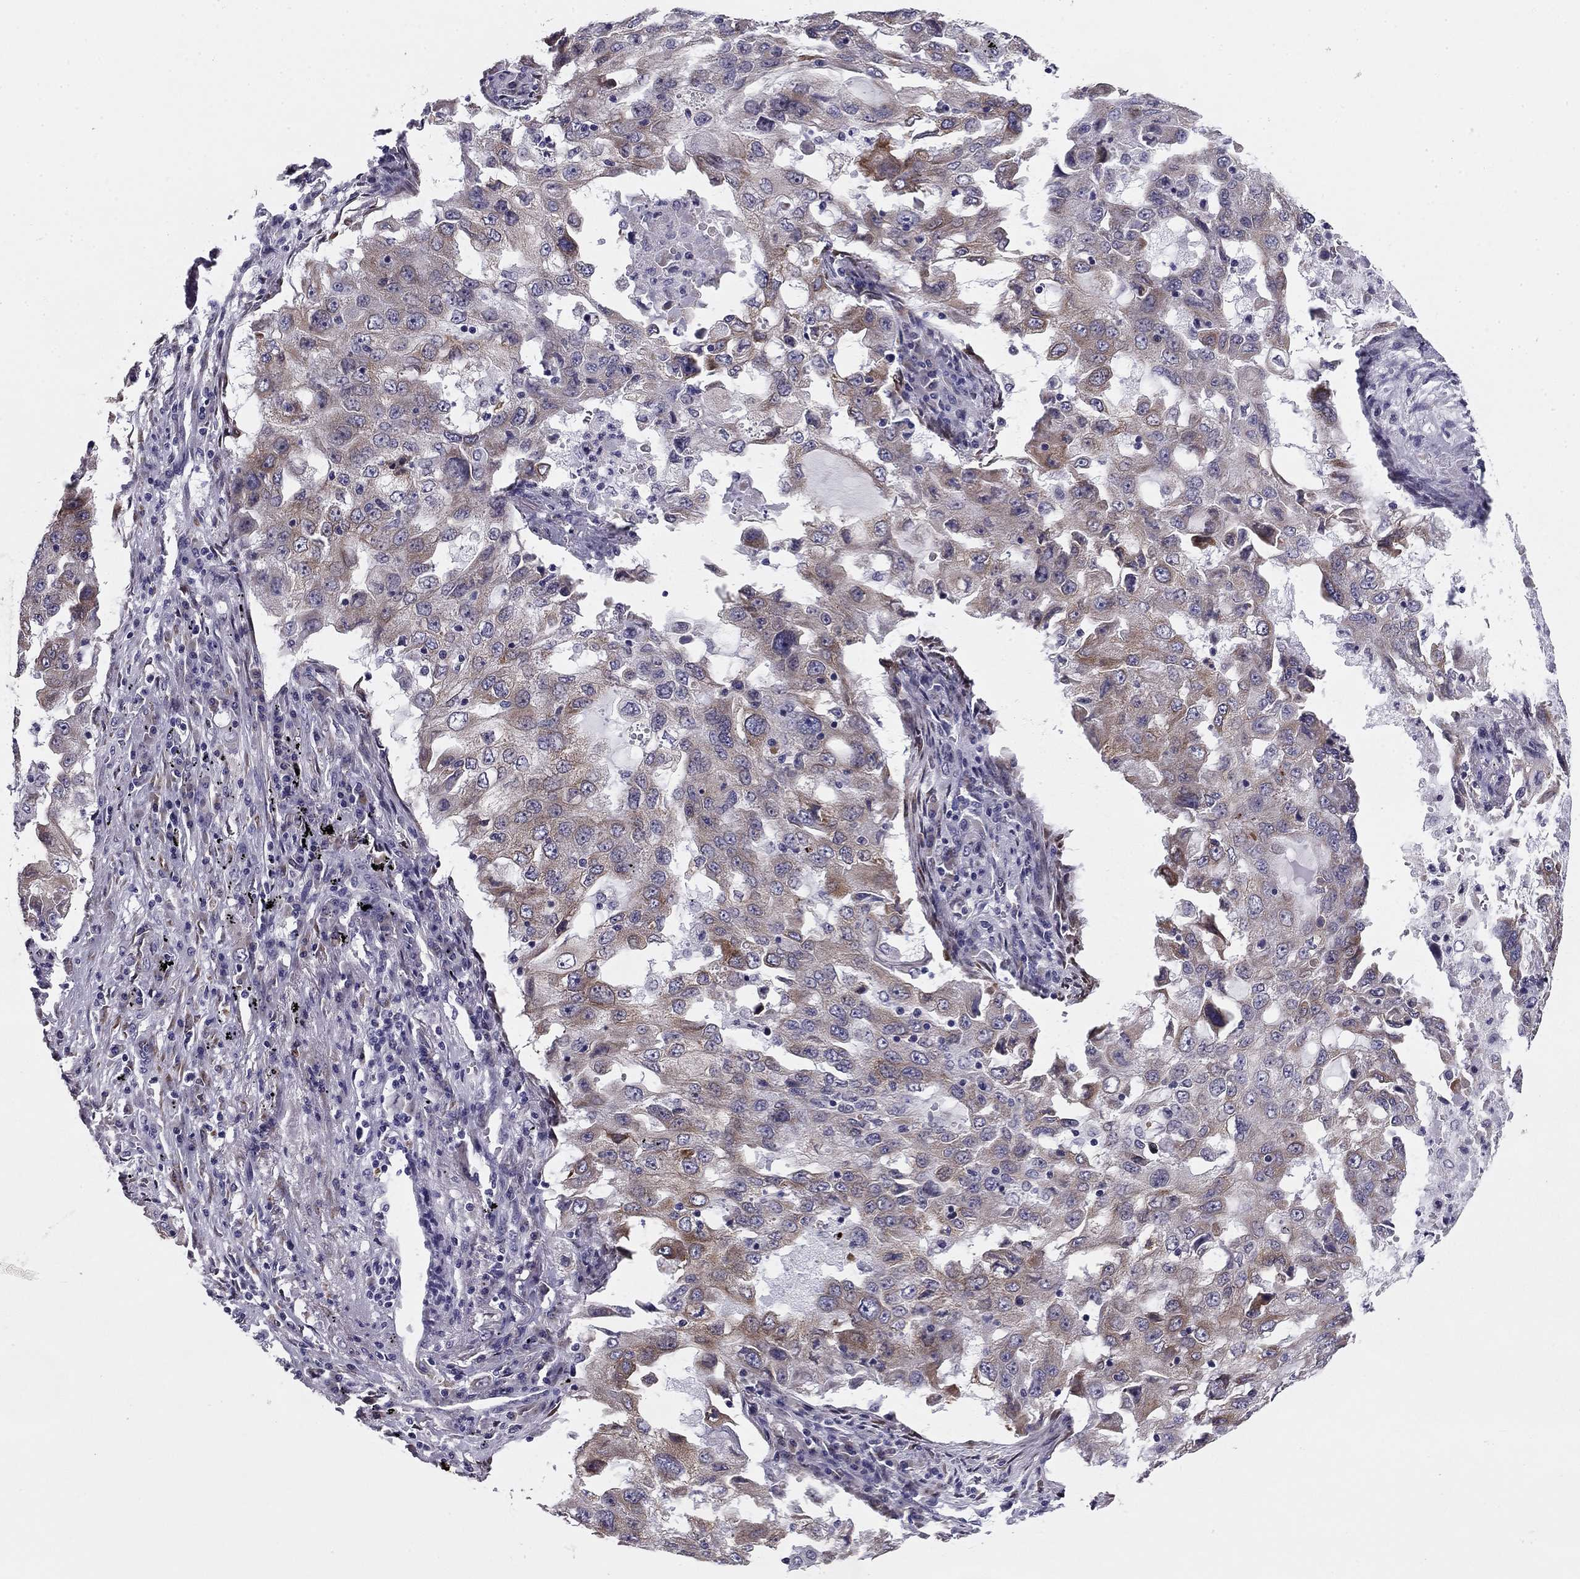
{"staining": {"intensity": "moderate", "quantity": "<25%", "location": "cytoplasmic/membranous"}, "tissue": "lung cancer", "cell_type": "Tumor cells", "image_type": "cancer", "snomed": [{"axis": "morphology", "description": "Adenocarcinoma, NOS"}, {"axis": "topography", "description": "Lung"}], "caption": "DAB immunohistochemical staining of human lung adenocarcinoma exhibits moderate cytoplasmic/membranous protein expression in approximately <25% of tumor cells. (DAB (3,3'-diaminobenzidine) = brown stain, brightfield microscopy at high magnification).", "gene": "TMED3", "patient": {"sex": "female", "age": 61}}